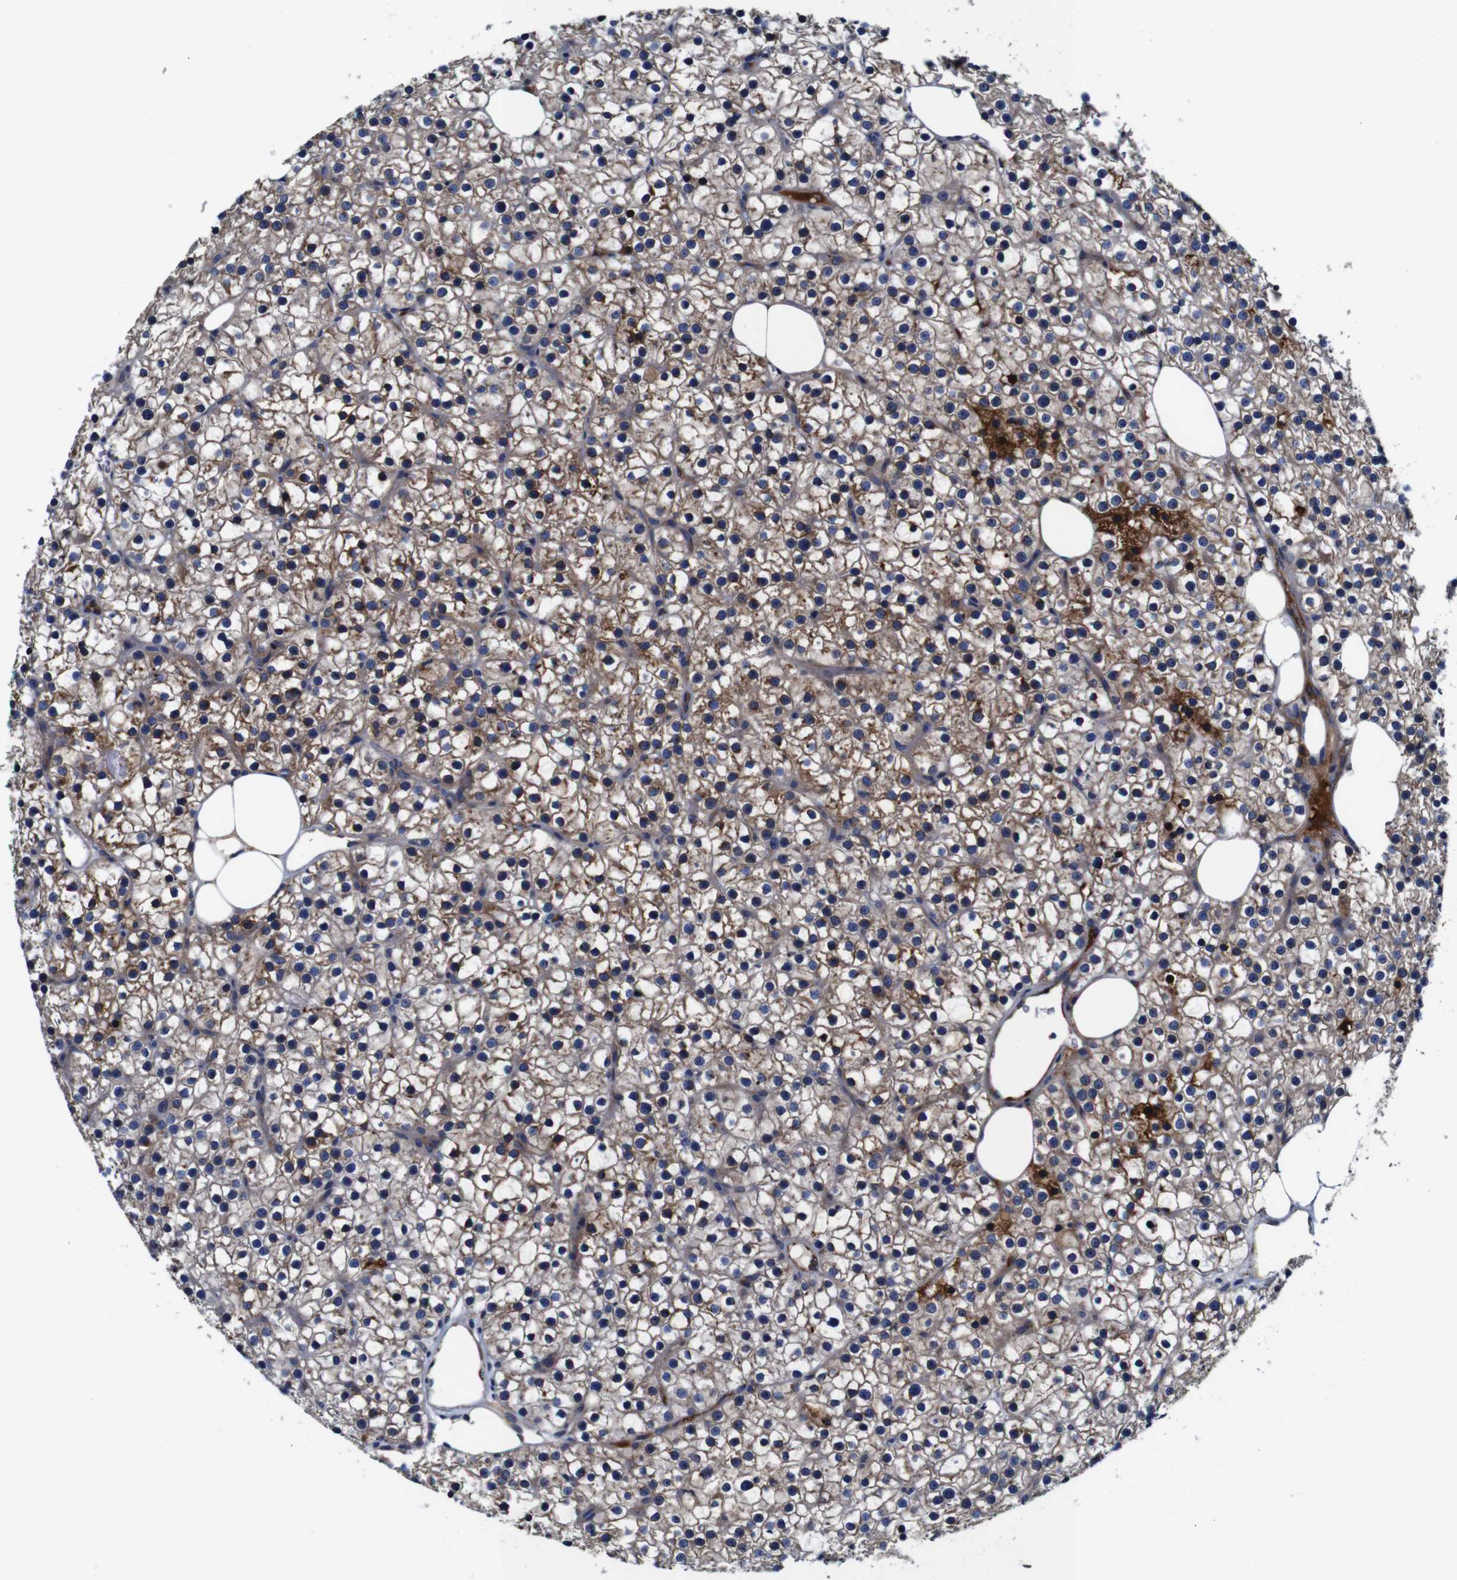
{"staining": {"intensity": "moderate", "quantity": "25%-75%", "location": "cytoplasmic/membranous"}, "tissue": "parathyroid gland", "cell_type": "Glandular cells", "image_type": "normal", "snomed": [{"axis": "morphology", "description": "Normal tissue, NOS"}, {"axis": "morphology", "description": "Adenoma, NOS"}, {"axis": "topography", "description": "Parathyroid gland"}], "caption": "Protein staining of normal parathyroid gland demonstrates moderate cytoplasmic/membranous expression in about 25%-75% of glandular cells.", "gene": "CLCC1", "patient": {"sex": "female", "age": 70}}